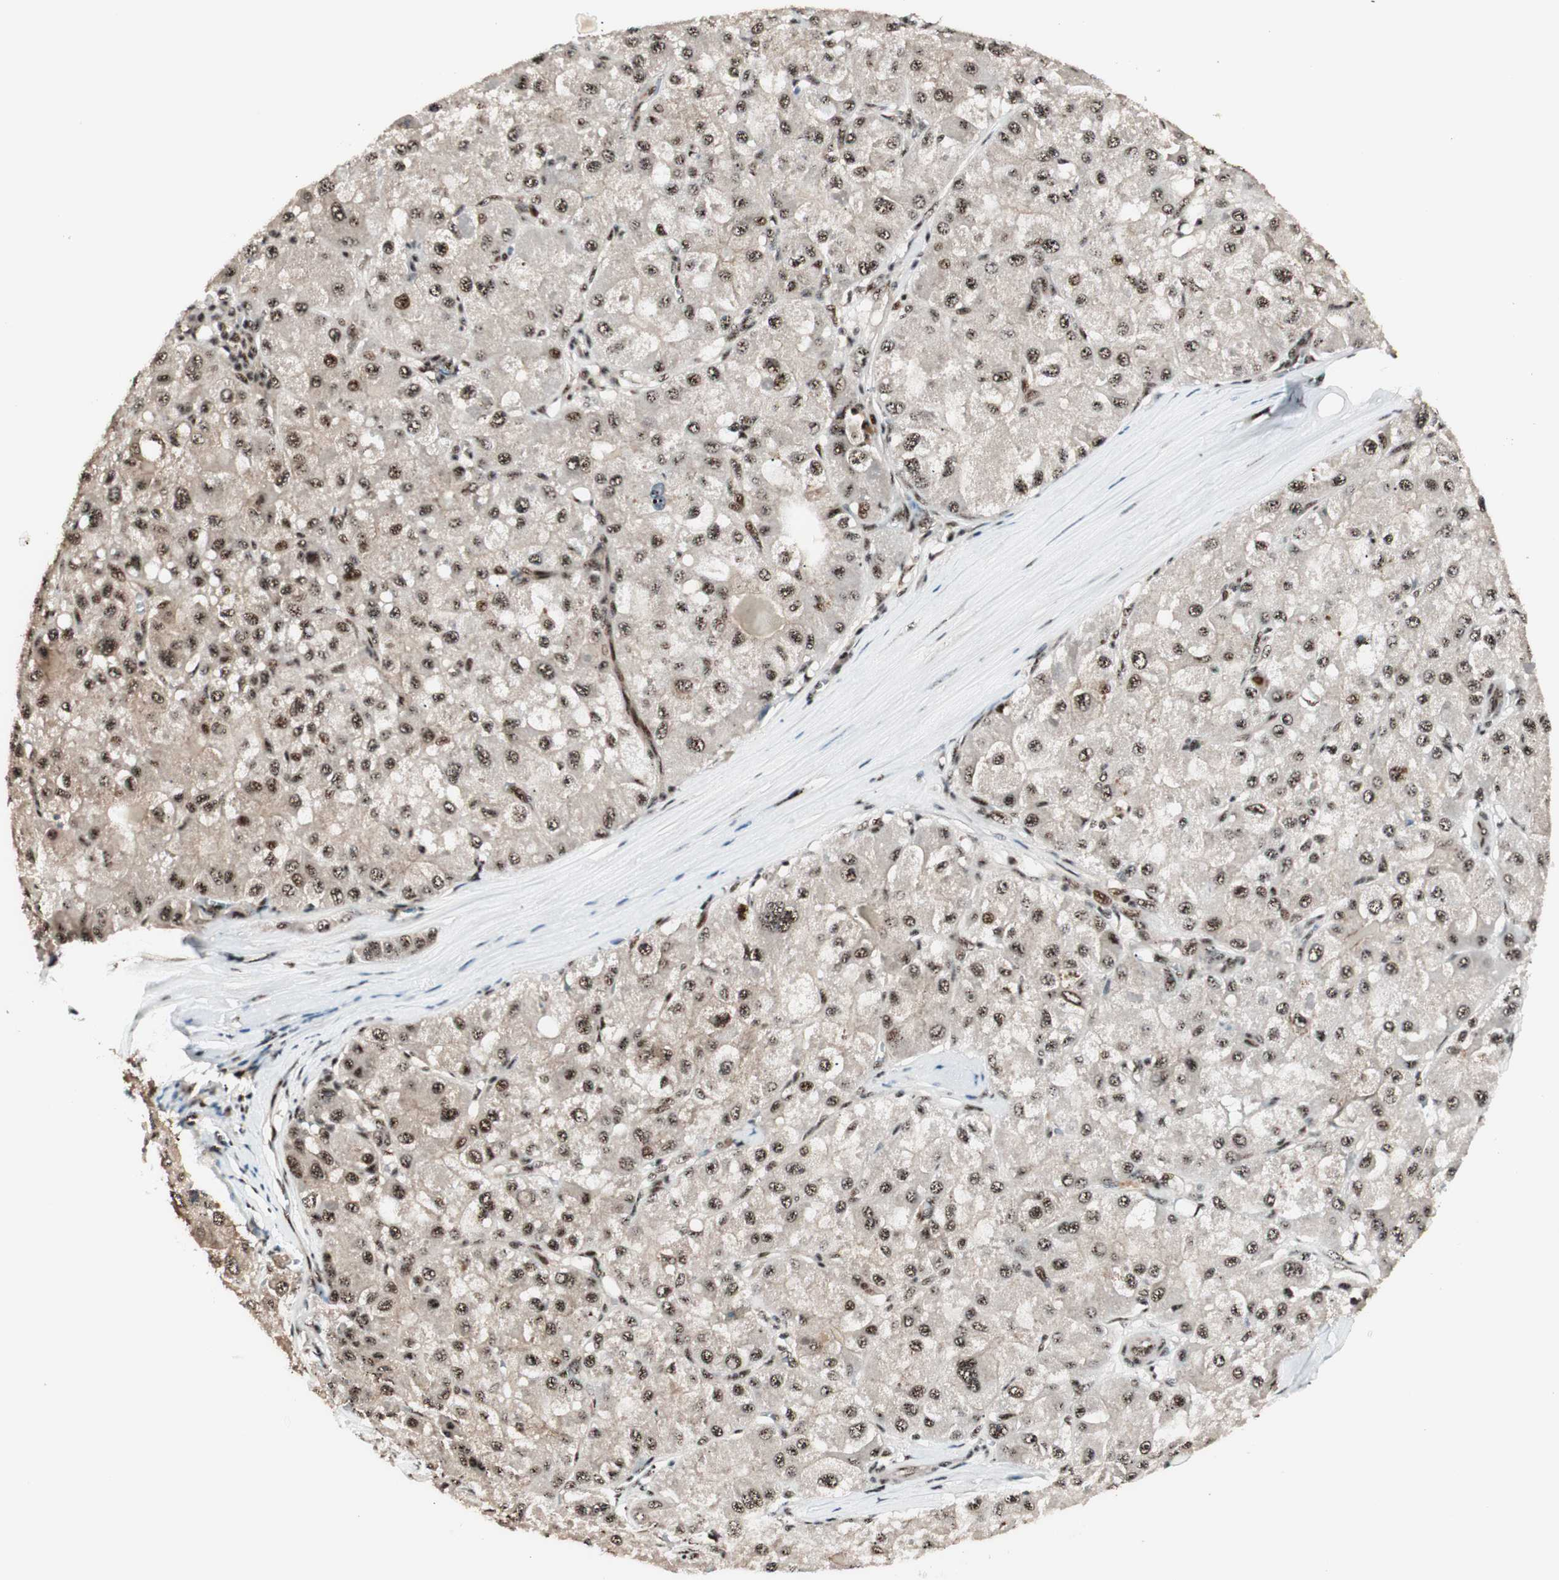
{"staining": {"intensity": "strong", "quantity": ">75%", "location": "nuclear"}, "tissue": "liver cancer", "cell_type": "Tumor cells", "image_type": "cancer", "snomed": [{"axis": "morphology", "description": "Carcinoma, Hepatocellular, NOS"}, {"axis": "topography", "description": "Liver"}], "caption": "Approximately >75% of tumor cells in human liver hepatocellular carcinoma display strong nuclear protein staining as visualized by brown immunohistochemical staining.", "gene": "NR5A2", "patient": {"sex": "male", "age": 80}}